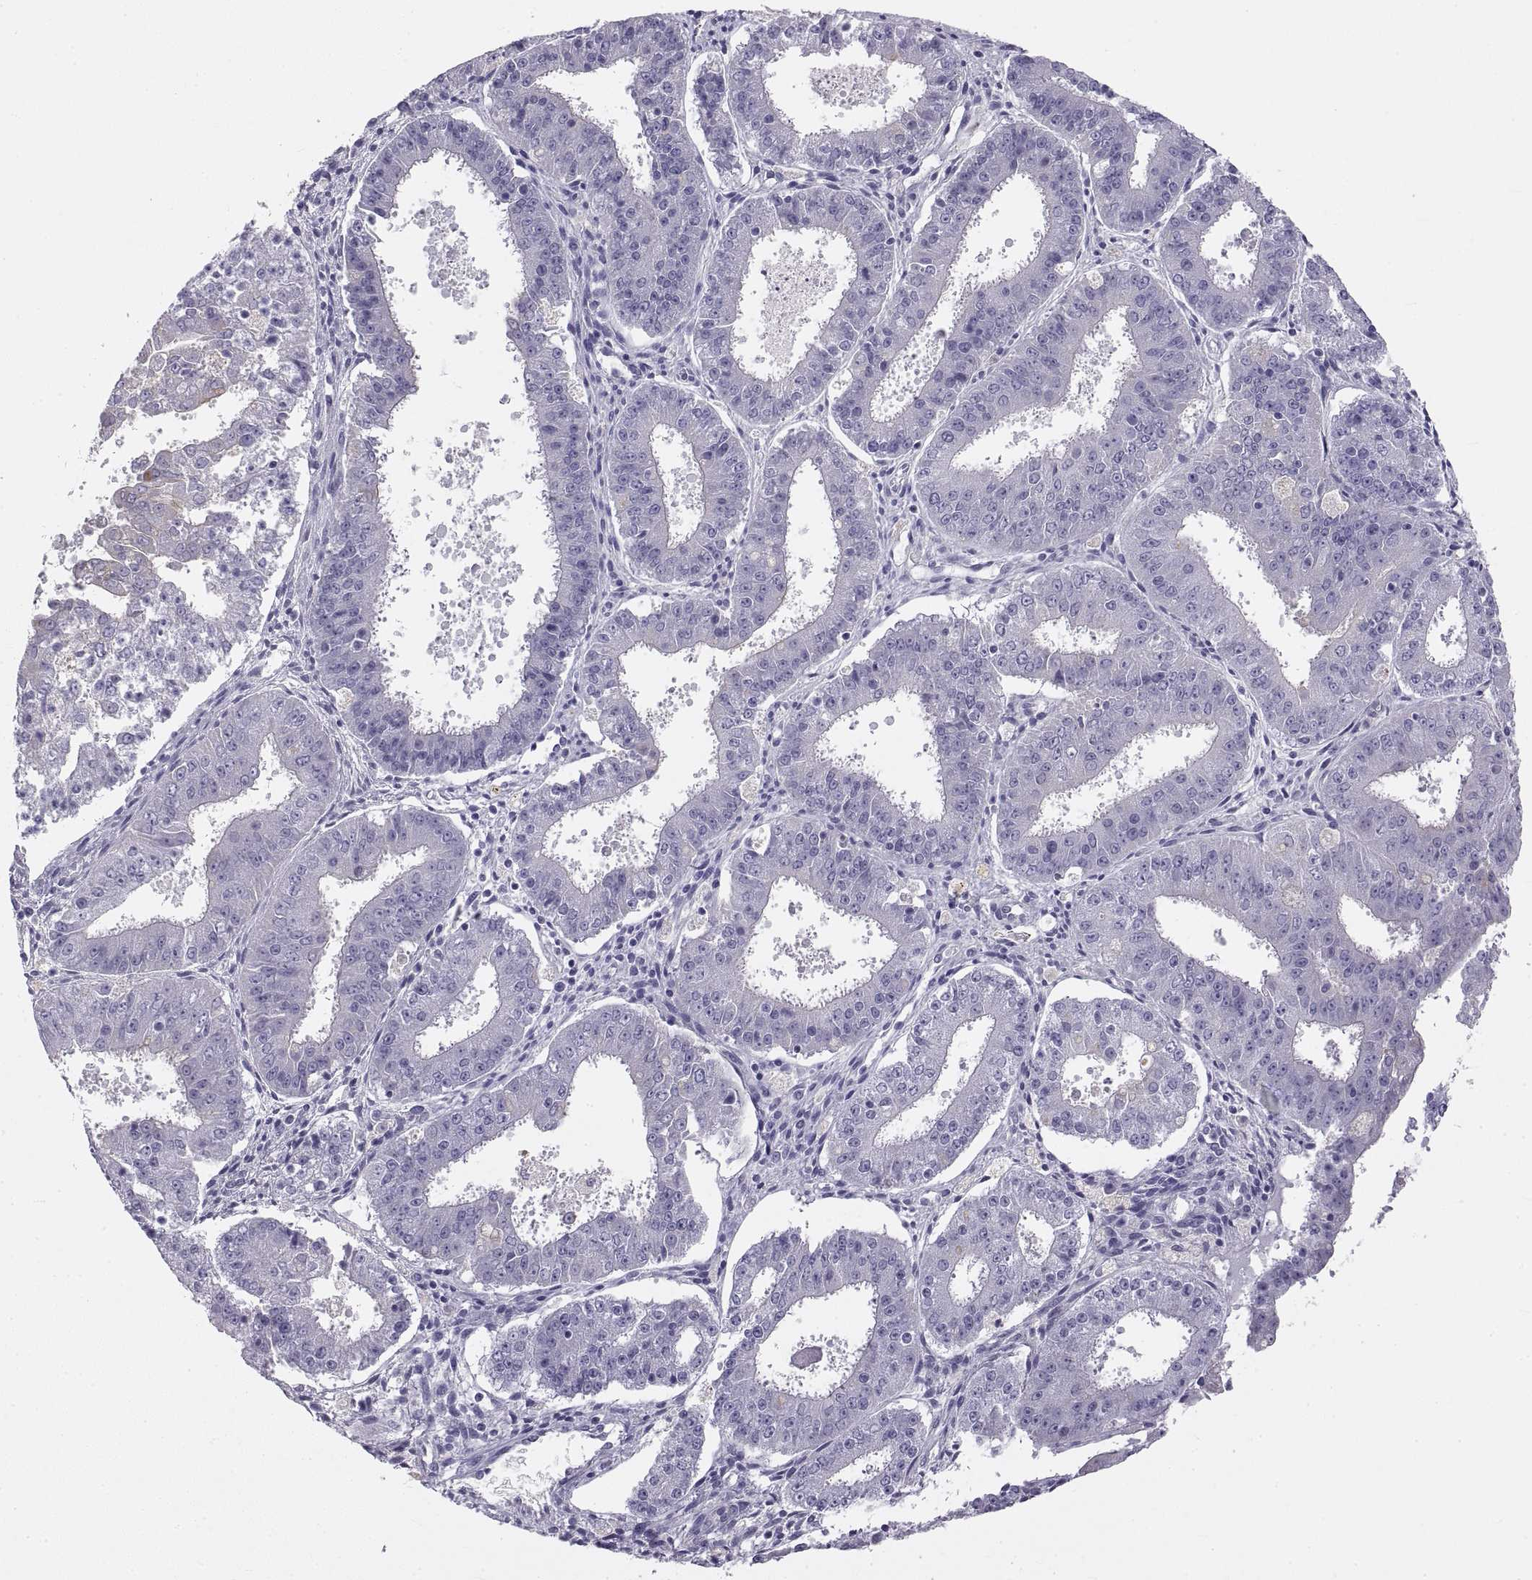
{"staining": {"intensity": "negative", "quantity": "none", "location": "none"}, "tissue": "ovarian cancer", "cell_type": "Tumor cells", "image_type": "cancer", "snomed": [{"axis": "morphology", "description": "Carcinoma, endometroid"}, {"axis": "topography", "description": "Ovary"}], "caption": "Immunohistochemistry histopathology image of human ovarian cancer (endometroid carcinoma) stained for a protein (brown), which demonstrates no staining in tumor cells. The staining was performed using DAB (3,3'-diaminobenzidine) to visualize the protein expression in brown, while the nuclei were stained in blue with hematoxylin (Magnification: 20x).", "gene": "CRYBB3", "patient": {"sex": "female", "age": 42}}